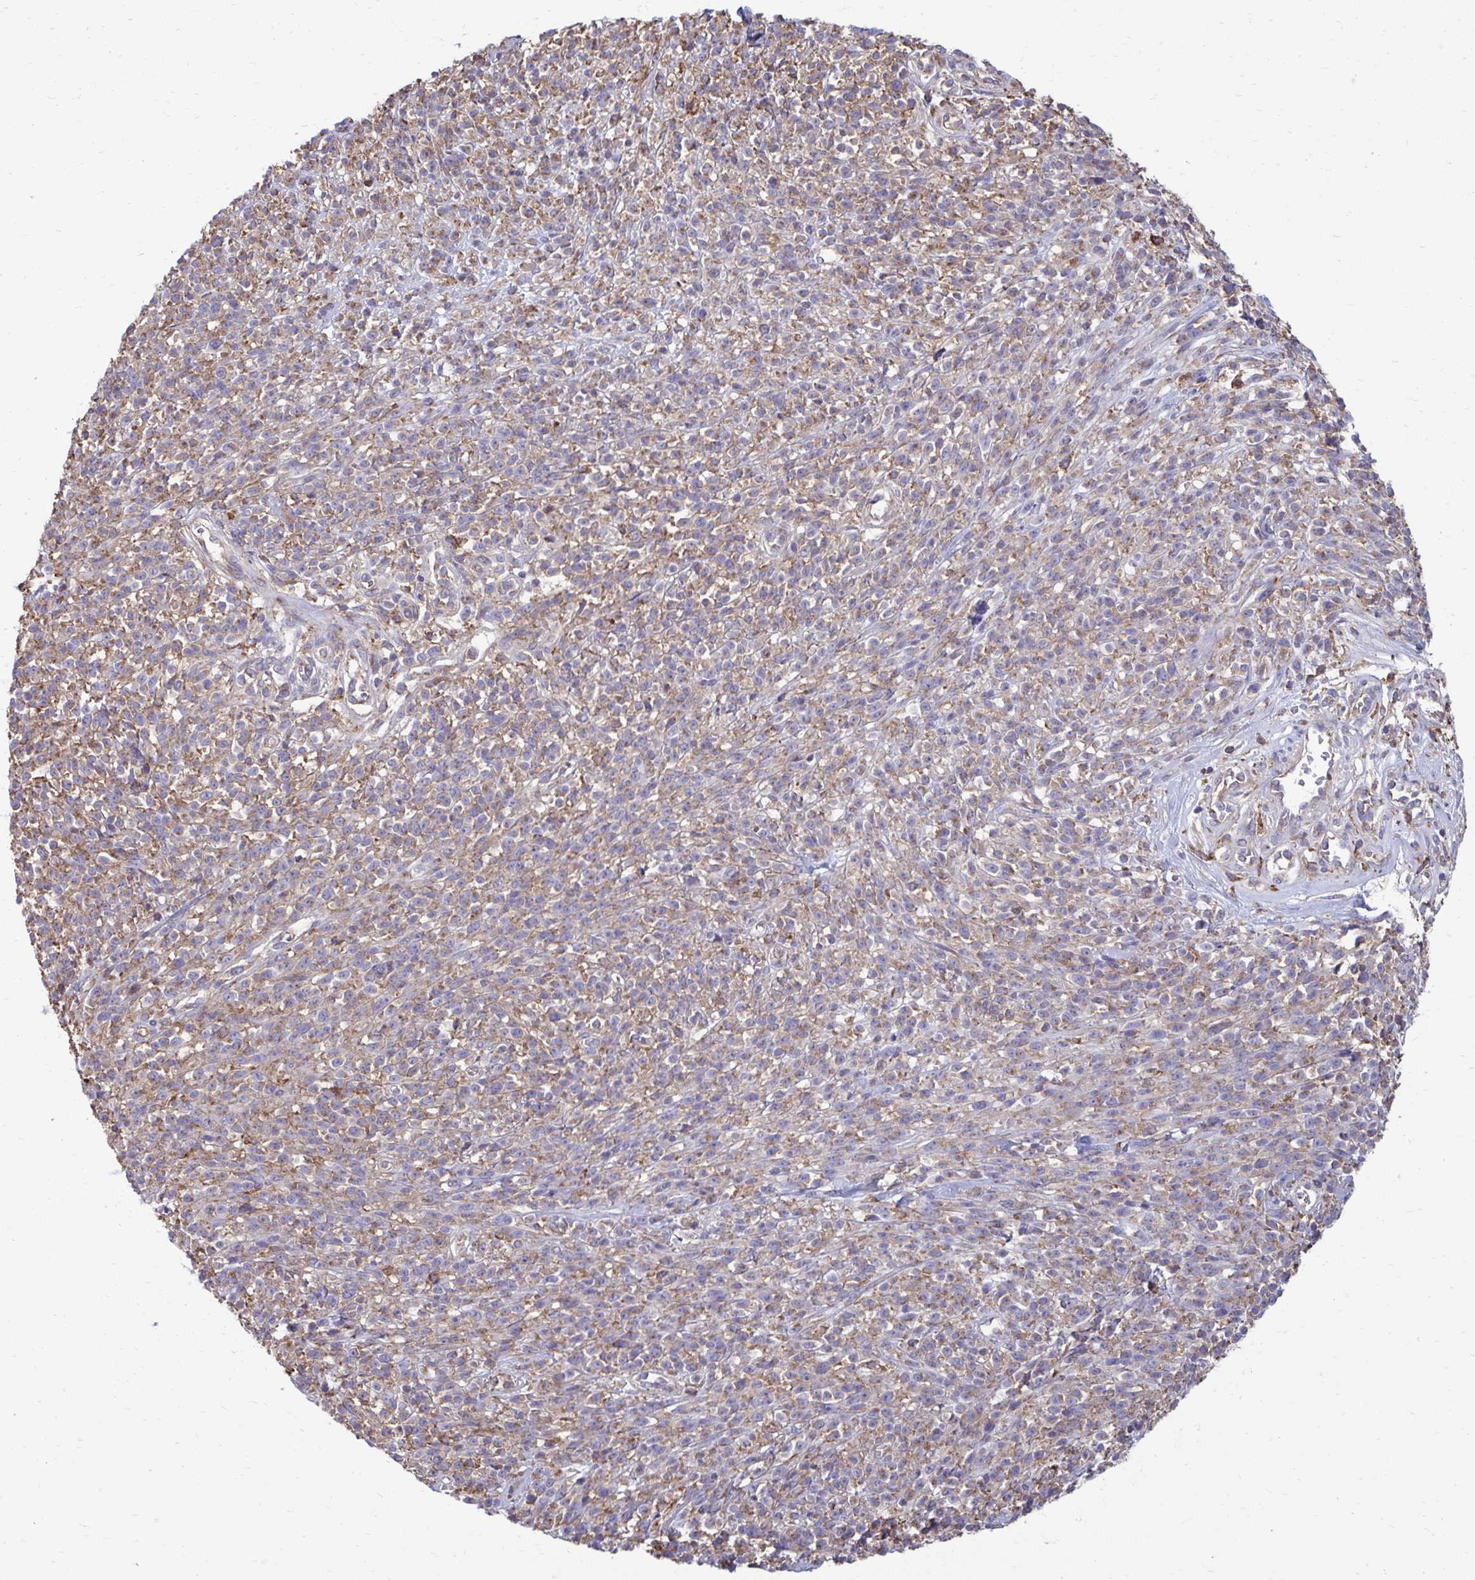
{"staining": {"intensity": "negative", "quantity": "none", "location": "none"}, "tissue": "melanoma", "cell_type": "Tumor cells", "image_type": "cancer", "snomed": [{"axis": "morphology", "description": "Malignant melanoma, NOS"}, {"axis": "topography", "description": "Skin"}, {"axis": "topography", "description": "Skin of trunk"}], "caption": "The IHC photomicrograph has no significant staining in tumor cells of melanoma tissue.", "gene": "CLTA", "patient": {"sex": "male", "age": 74}}